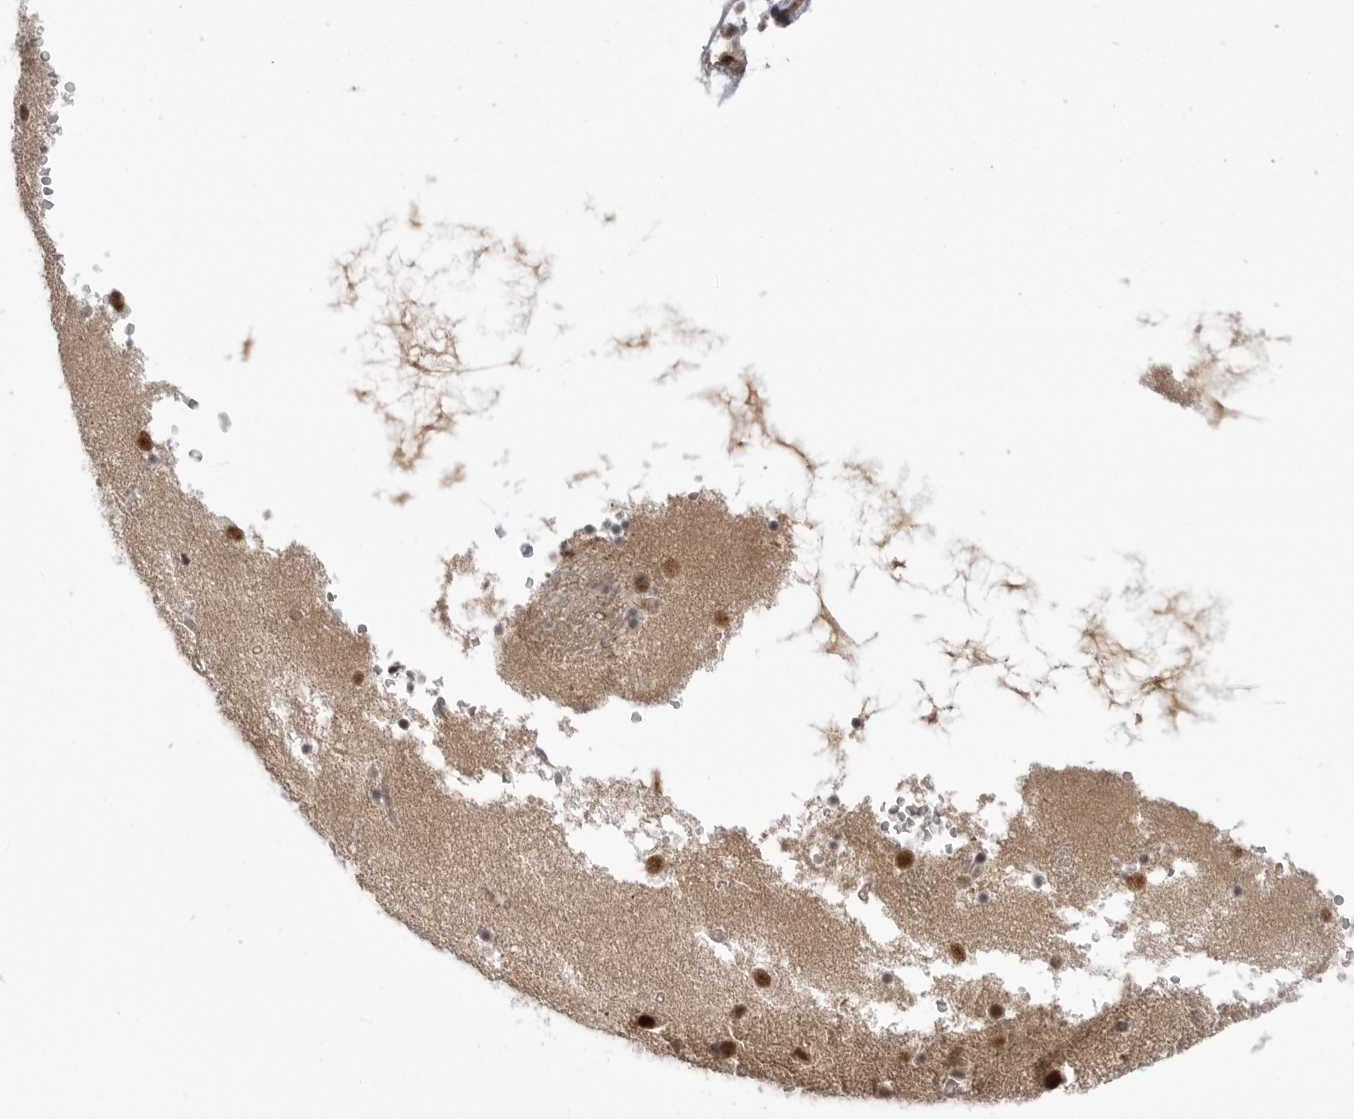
{"staining": {"intensity": "moderate", "quantity": "25%-75%", "location": "nuclear"}, "tissue": "caudate", "cell_type": "Glial cells", "image_type": "normal", "snomed": [{"axis": "morphology", "description": "Normal tissue, NOS"}, {"axis": "topography", "description": "Lateral ventricle wall"}], "caption": "A brown stain highlights moderate nuclear staining of a protein in glial cells of normal caudate.", "gene": "PTK2B", "patient": {"sex": "male", "age": 70}}